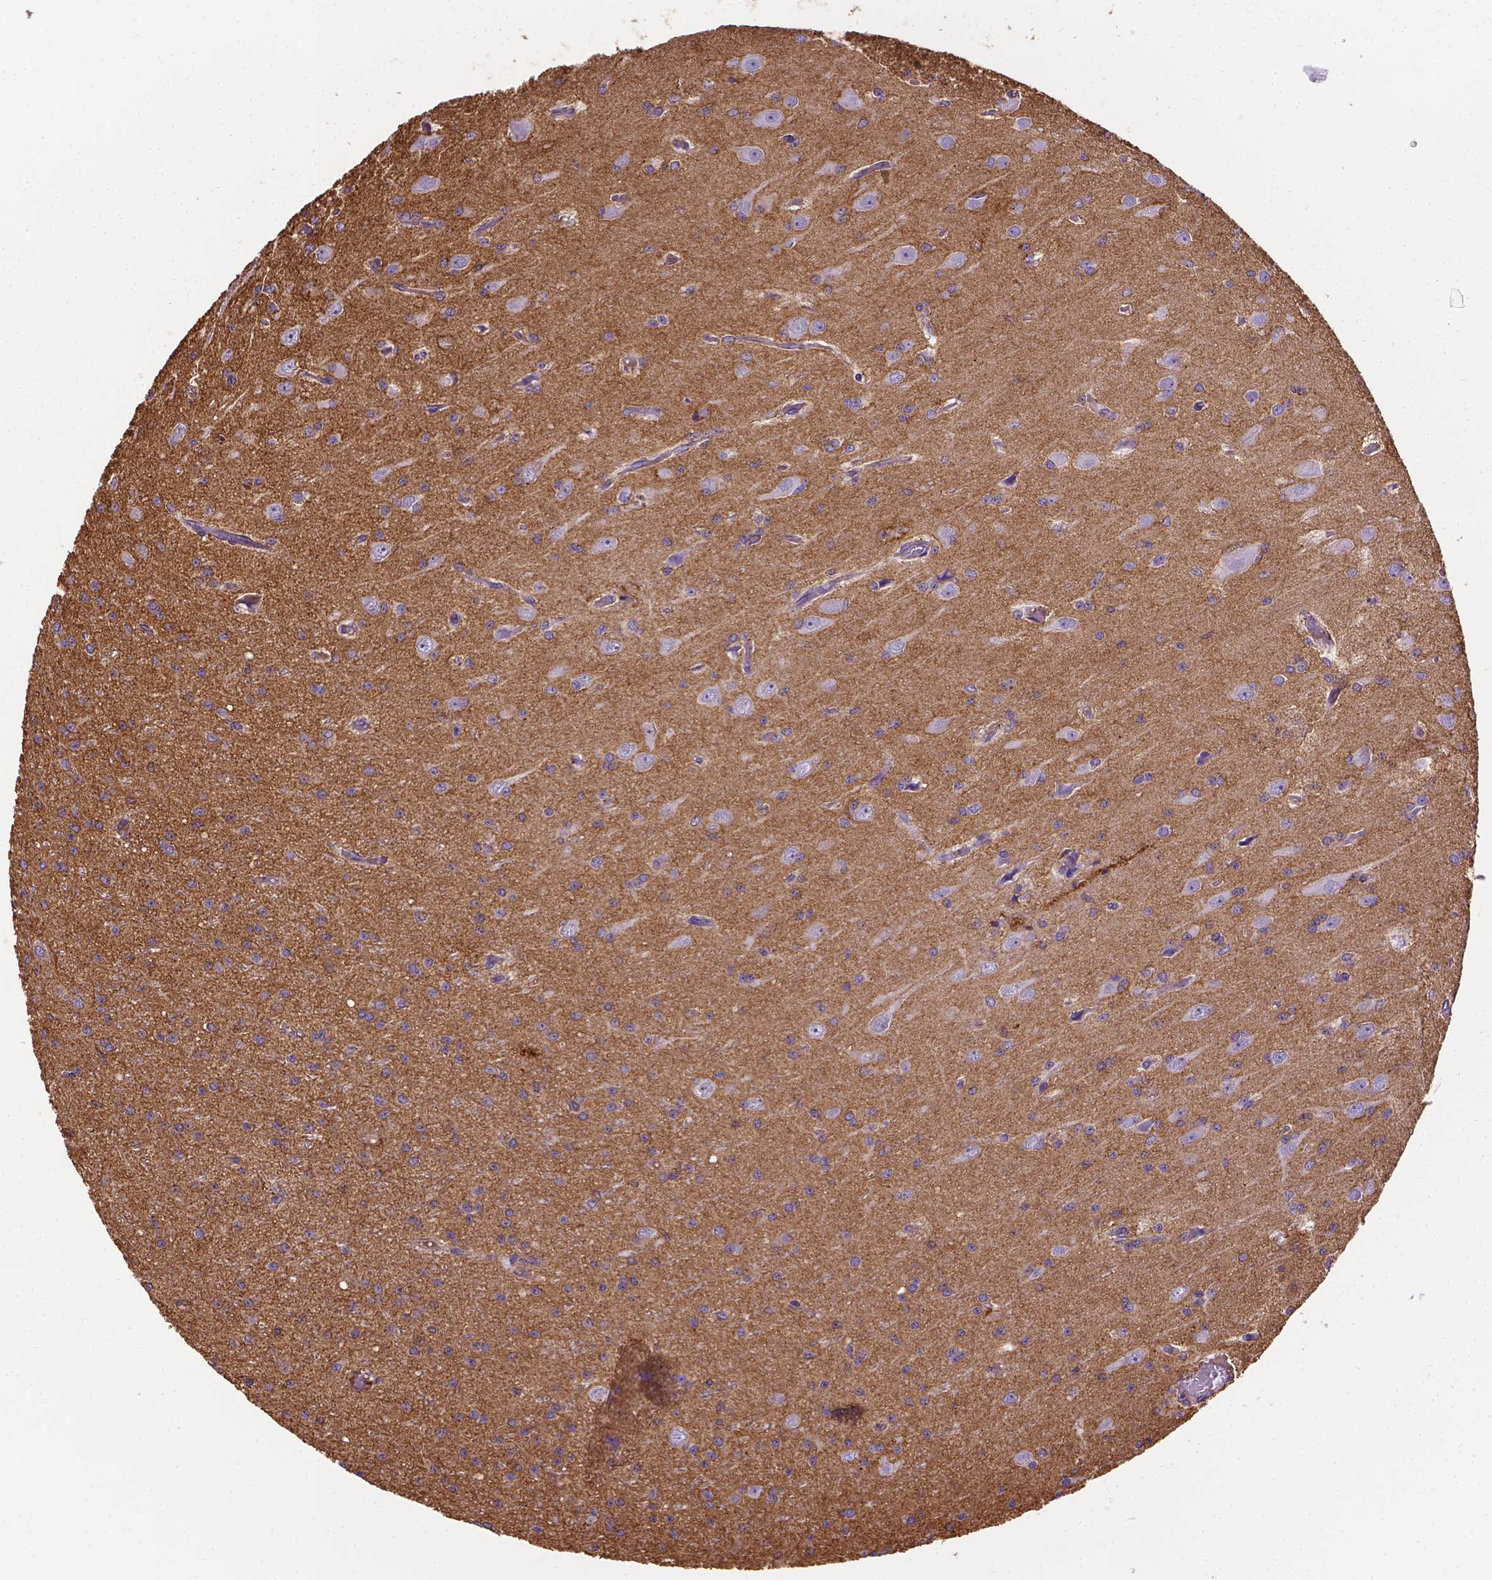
{"staining": {"intensity": "moderate", "quantity": "<25%", "location": "cytoplasmic/membranous"}, "tissue": "glioma", "cell_type": "Tumor cells", "image_type": "cancer", "snomed": [{"axis": "morphology", "description": "Glioma, malignant, Low grade"}, {"axis": "topography", "description": "Brain"}], "caption": "Moderate cytoplasmic/membranous protein positivity is seen in approximately <25% of tumor cells in glioma. (DAB IHC, brown staining for protein, blue staining for nuclei).", "gene": "APOE", "patient": {"sex": "male", "age": 27}}